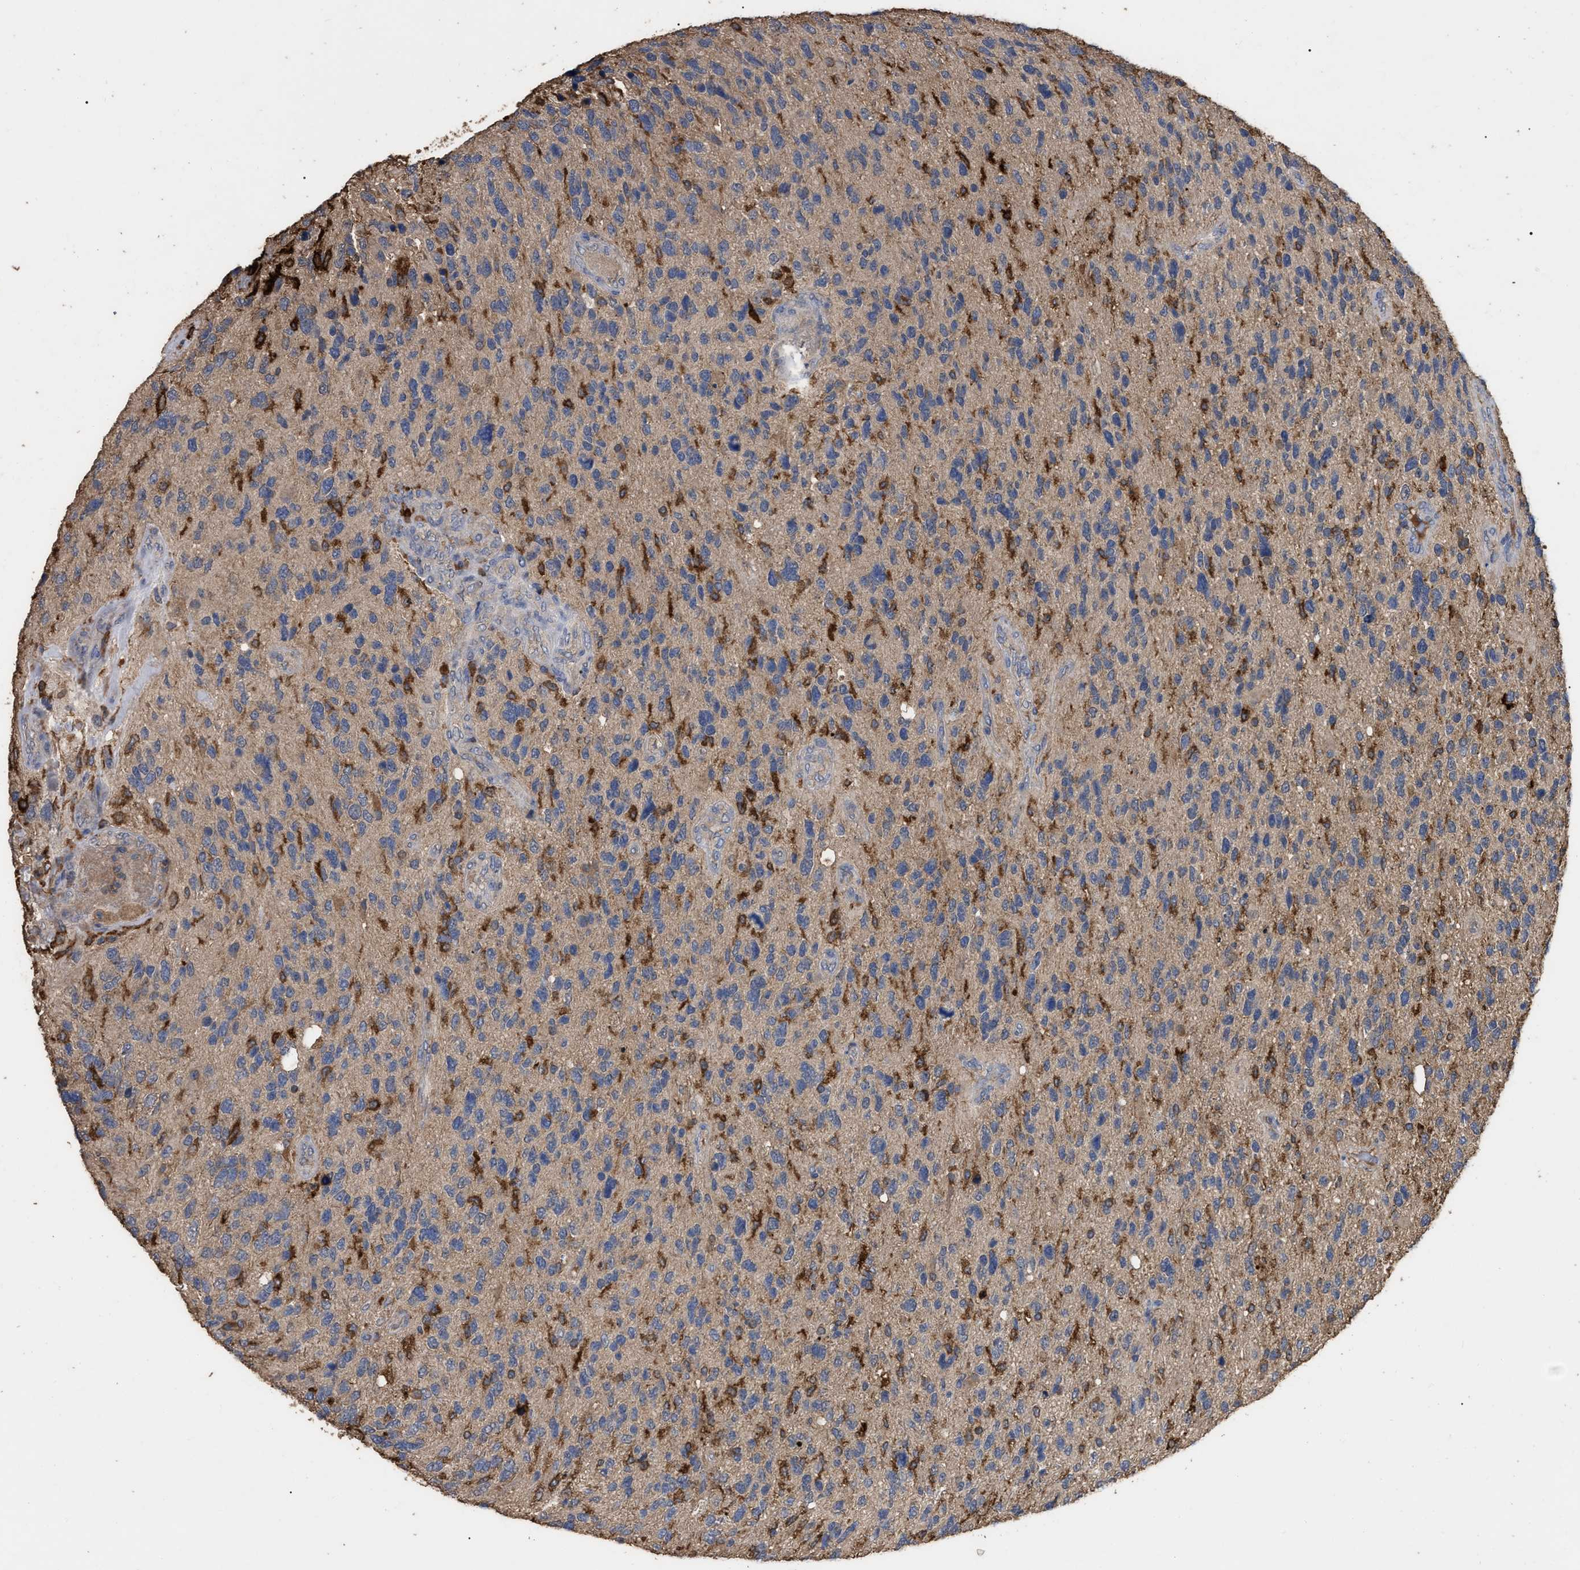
{"staining": {"intensity": "moderate", "quantity": ">75%", "location": "cytoplasmic/membranous"}, "tissue": "glioma", "cell_type": "Tumor cells", "image_type": "cancer", "snomed": [{"axis": "morphology", "description": "Glioma, malignant, High grade"}, {"axis": "topography", "description": "Brain"}], "caption": "An immunohistochemistry micrograph of tumor tissue is shown. Protein staining in brown highlights moderate cytoplasmic/membranous positivity in malignant glioma (high-grade) within tumor cells. Immunohistochemistry stains the protein of interest in brown and the nuclei are stained blue.", "gene": "GPR179", "patient": {"sex": "female", "age": 58}}